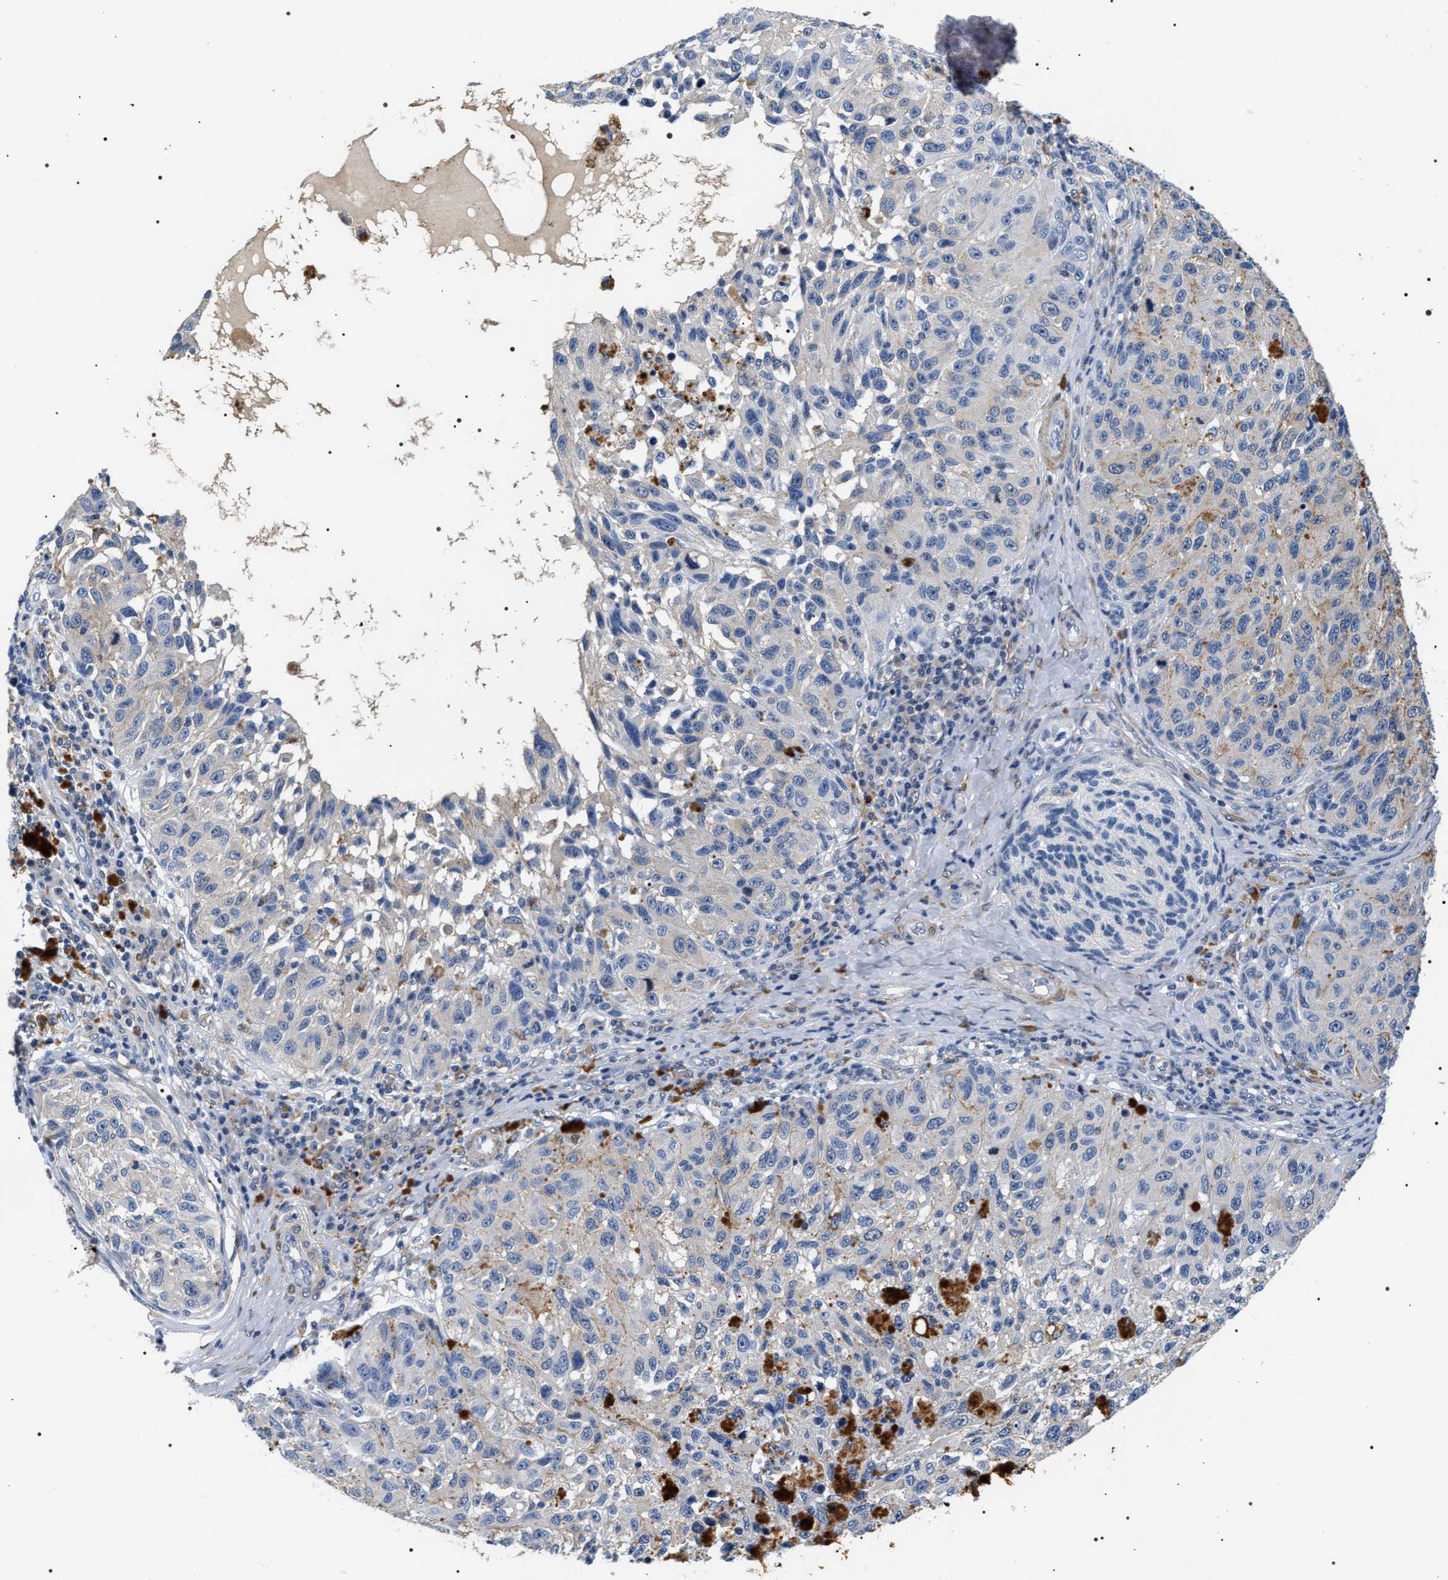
{"staining": {"intensity": "negative", "quantity": "none", "location": "none"}, "tissue": "melanoma", "cell_type": "Tumor cells", "image_type": "cancer", "snomed": [{"axis": "morphology", "description": "Malignant melanoma, NOS"}, {"axis": "topography", "description": "Skin"}], "caption": "Protein analysis of melanoma exhibits no significant expression in tumor cells. The staining was performed using DAB to visualize the protein expression in brown, while the nuclei were stained in blue with hematoxylin (Magnification: 20x).", "gene": "BAG2", "patient": {"sex": "female", "age": 73}}